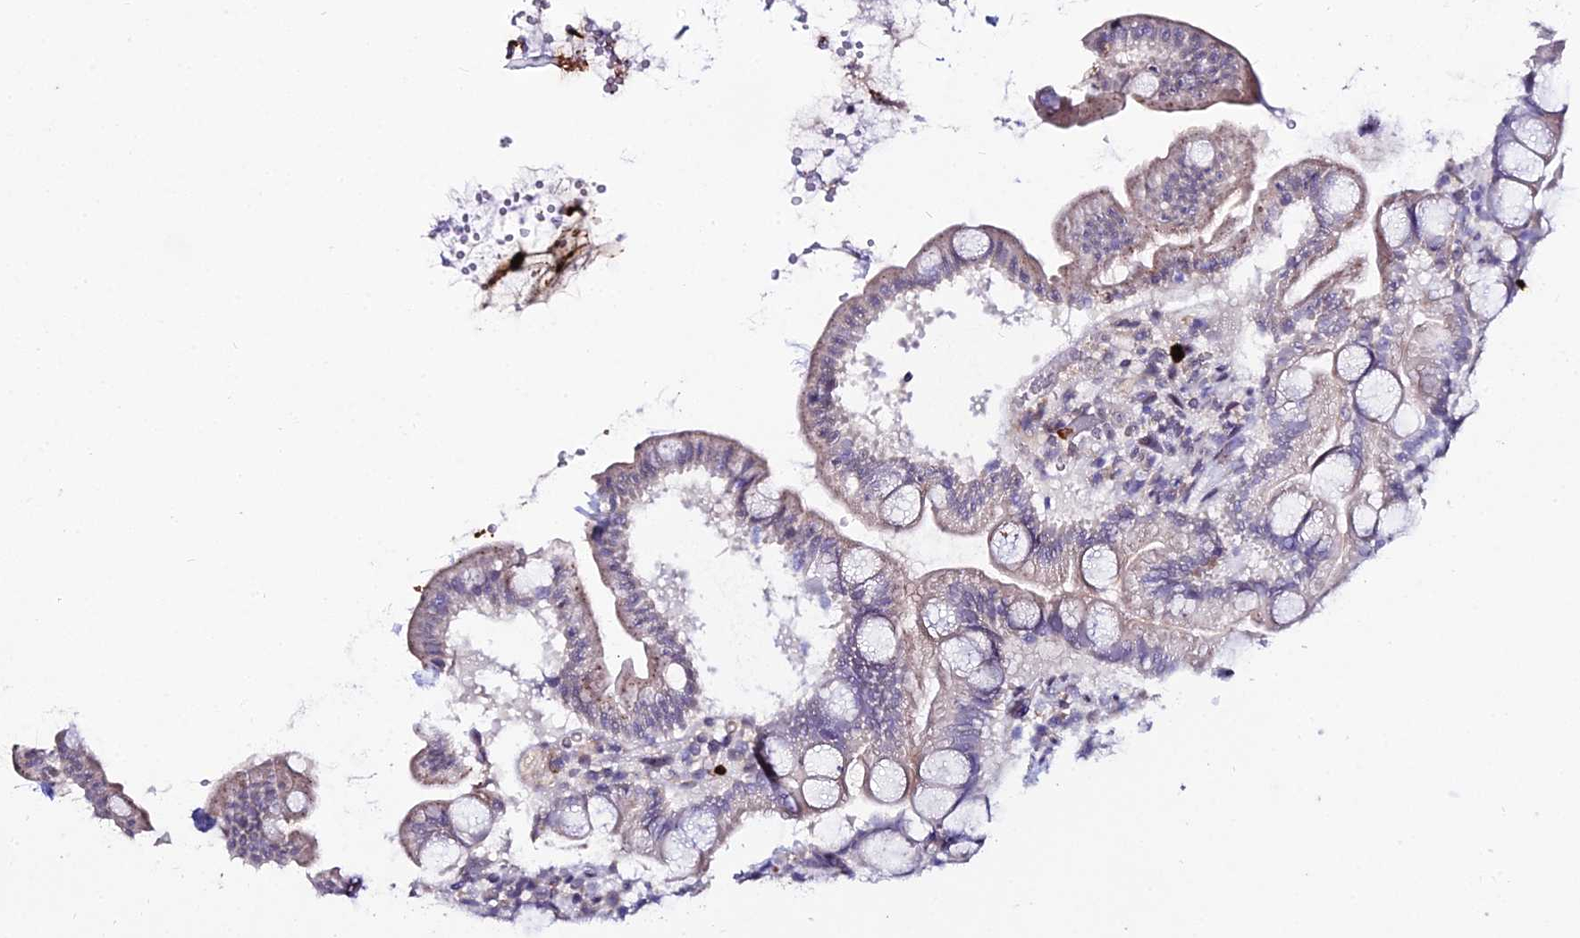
{"staining": {"intensity": "weak", "quantity": "<25%", "location": "cytoplasmic/membranous"}, "tissue": "small intestine", "cell_type": "Glandular cells", "image_type": "normal", "snomed": [{"axis": "morphology", "description": "Normal tissue, NOS"}, {"axis": "topography", "description": "Small intestine"}], "caption": "The histopathology image reveals no staining of glandular cells in benign small intestine.", "gene": "MCM10", "patient": {"sex": "female", "age": 68}}